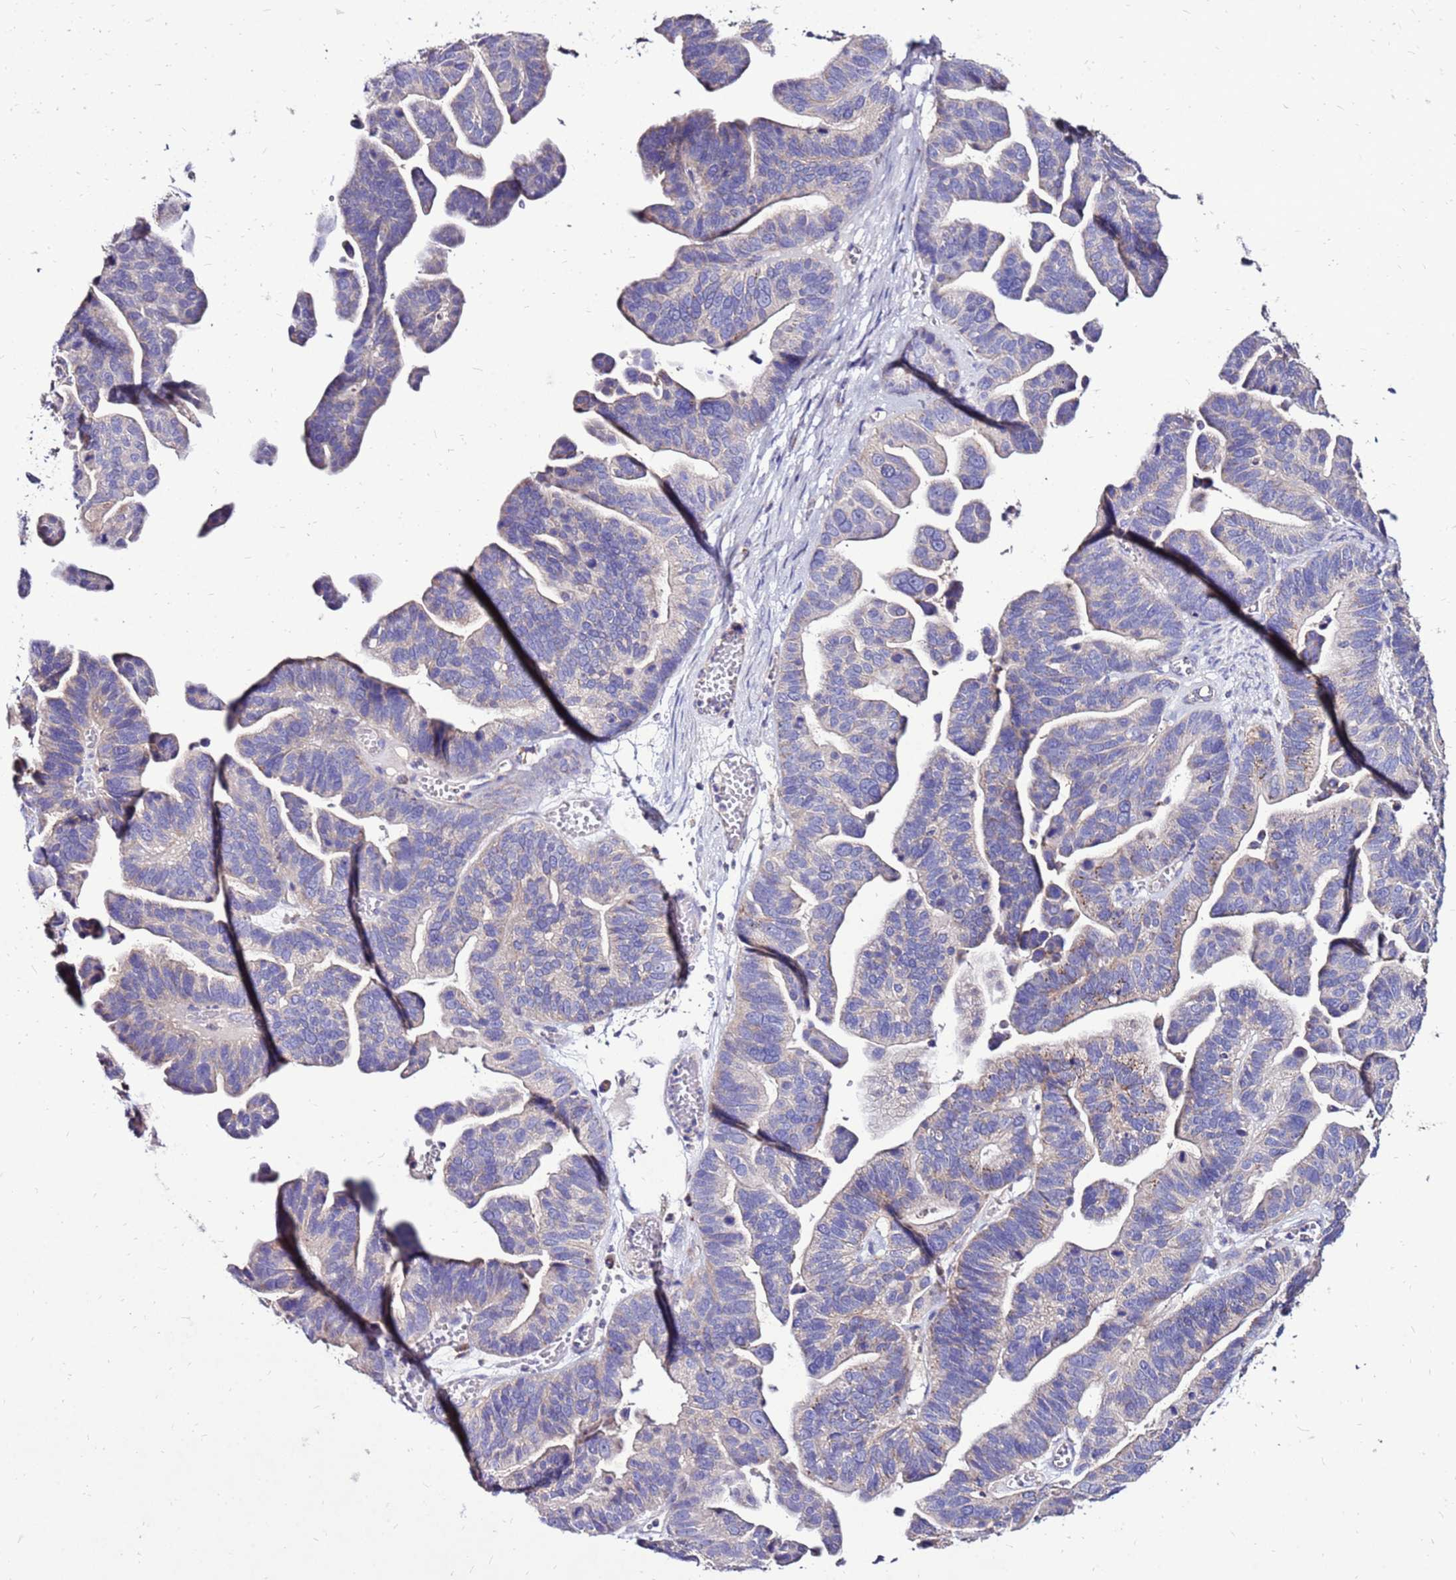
{"staining": {"intensity": "weak", "quantity": "<25%", "location": "cytoplasmic/membranous"}, "tissue": "ovarian cancer", "cell_type": "Tumor cells", "image_type": "cancer", "snomed": [{"axis": "morphology", "description": "Cystadenocarcinoma, serous, NOS"}, {"axis": "topography", "description": "Ovary"}], "caption": "A high-resolution photomicrograph shows immunohistochemistry (IHC) staining of ovarian cancer, which exhibits no significant positivity in tumor cells.", "gene": "TMEM106C", "patient": {"sex": "female", "age": 56}}